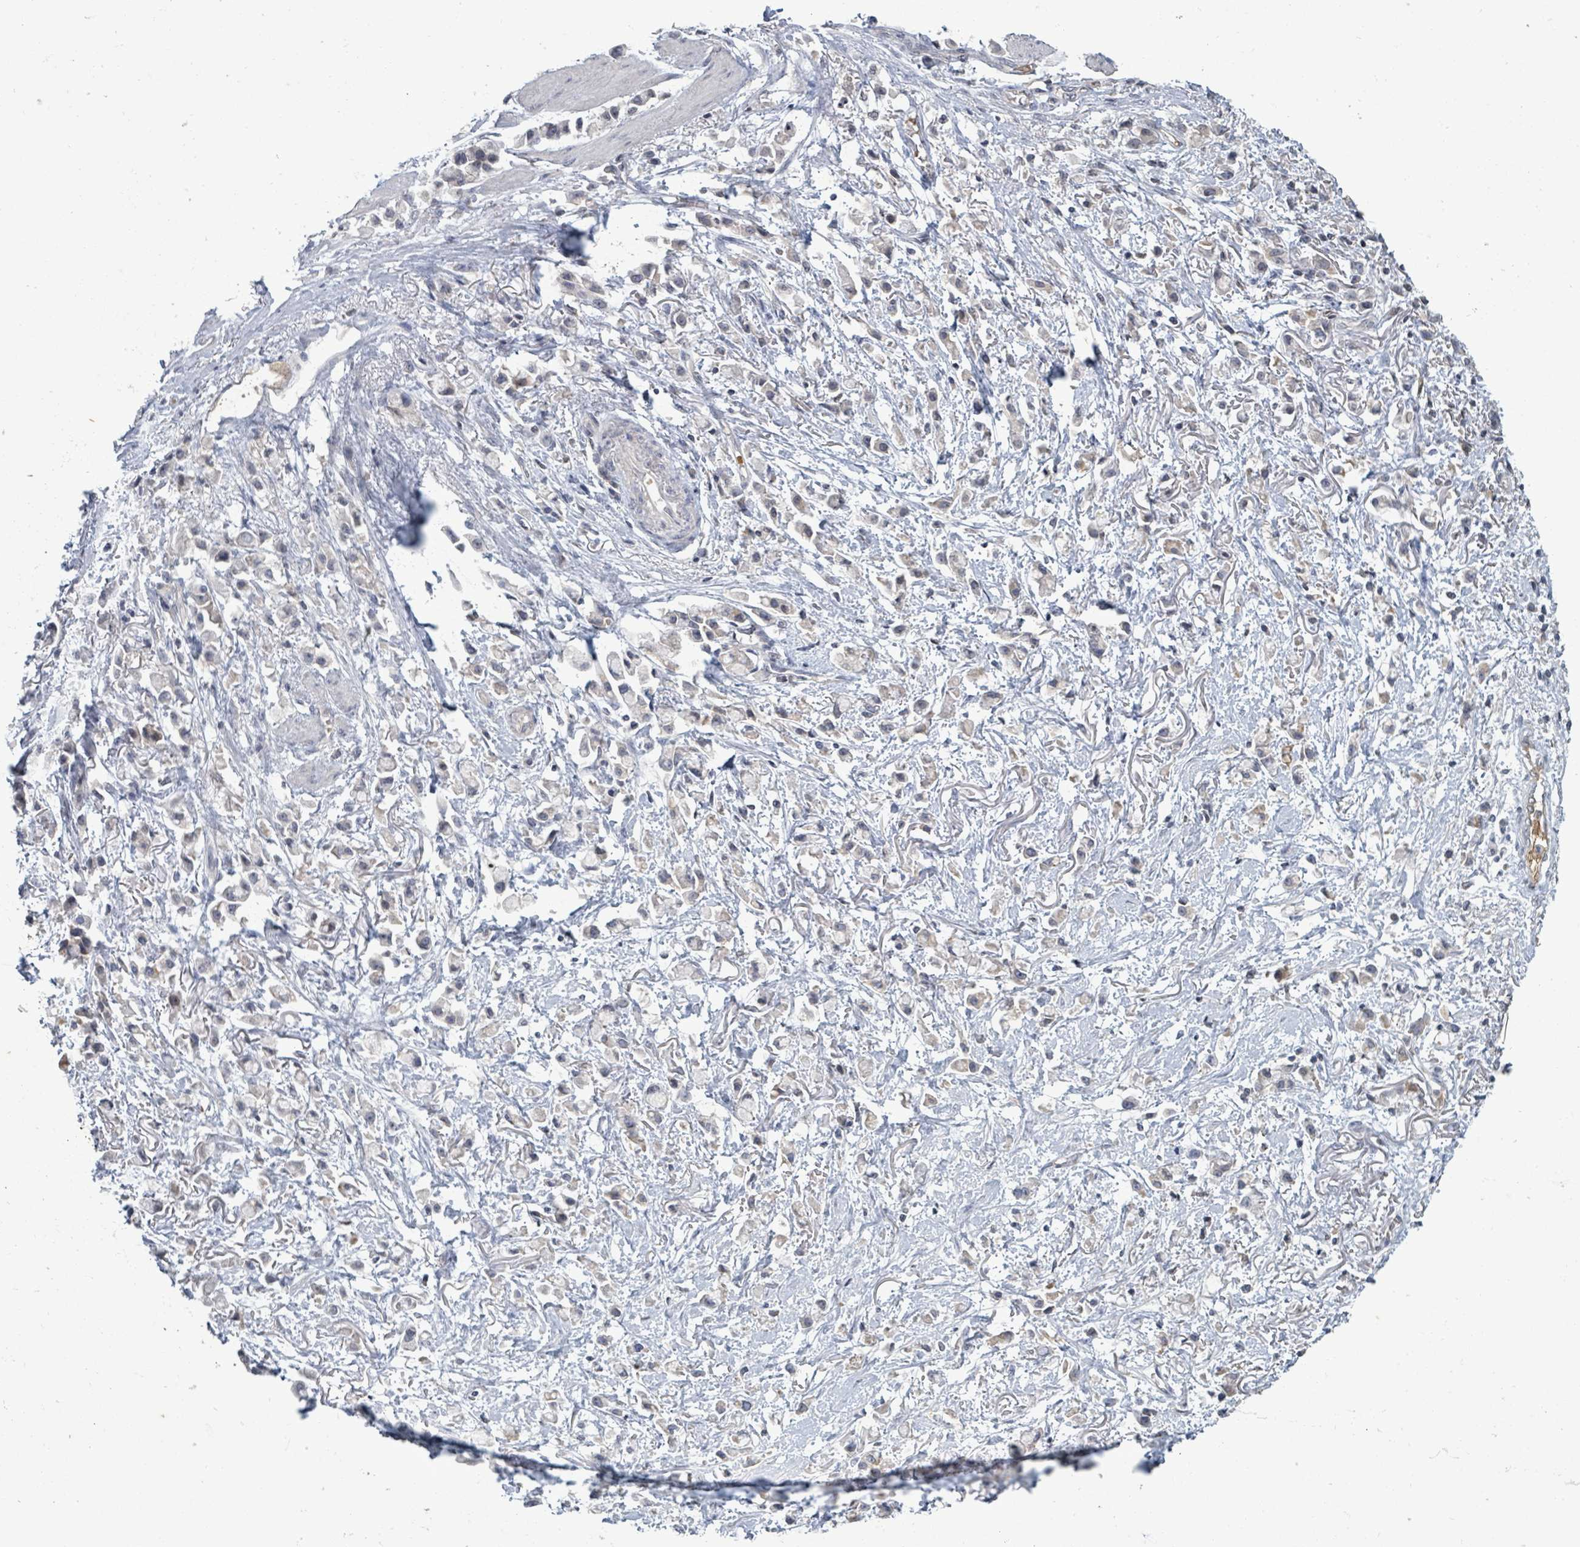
{"staining": {"intensity": "negative", "quantity": "none", "location": "none"}, "tissue": "stomach cancer", "cell_type": "Tumor cells", "image_type": "cancer", "snomed": [{"axis": "morphology", "description": "Adenocarcinoma, NOS"}, {"axis": "topography", "description": "Stomach"}], "caption": "This is a image of immunohistochemistry staining of stomach cancer (adenocarcinoma), which shows no expression in tumor cells. (DAB (3,3'-diaminobenzidine) immunohistochemistry (IHC), high magnification).", "gene": "GRM8", "patient": {"sex": "female", "age": 81}}